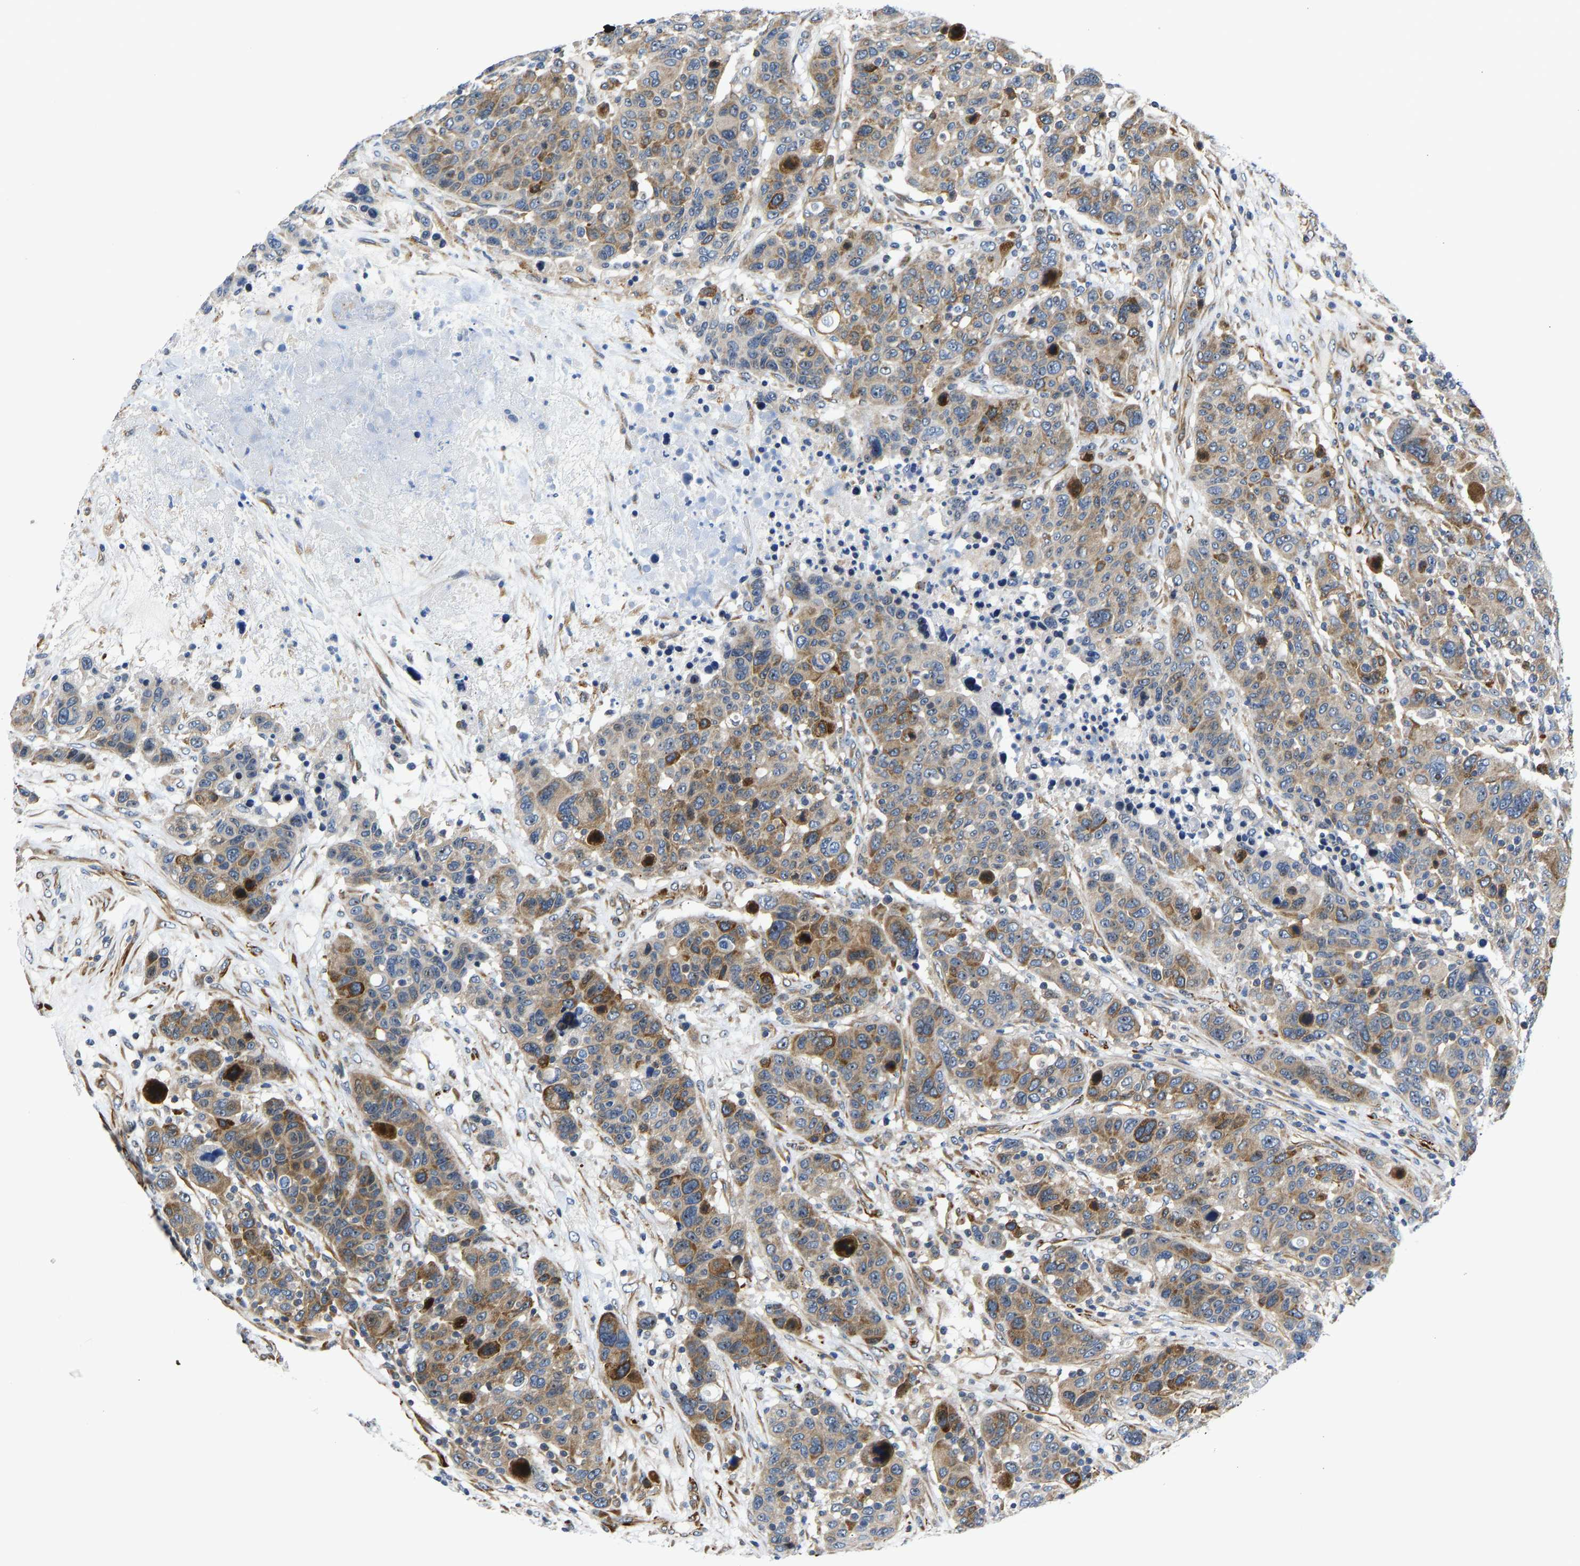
{"staining": {"intensity": "moderate", "quantity": ">75%", "location": "cytoplasmic/membranous"}, "tissue": "breast cancer", "cell_type": "Tumor cells", "image_type": "cancer", "snomed": [{"axis": "morphology", "description": "Duct carcinoma"}, {"axis": "topography", "description": "Breast"}], "caption": "A photomicrograph showing moderate cytoplasmic/membranous positivity in approximately >75% of tumor cells in breast cancer, as visualized by brown immunohistochemical staining.", "gene": "RESF1", "patient": {"sex": "female", "age": 37}}